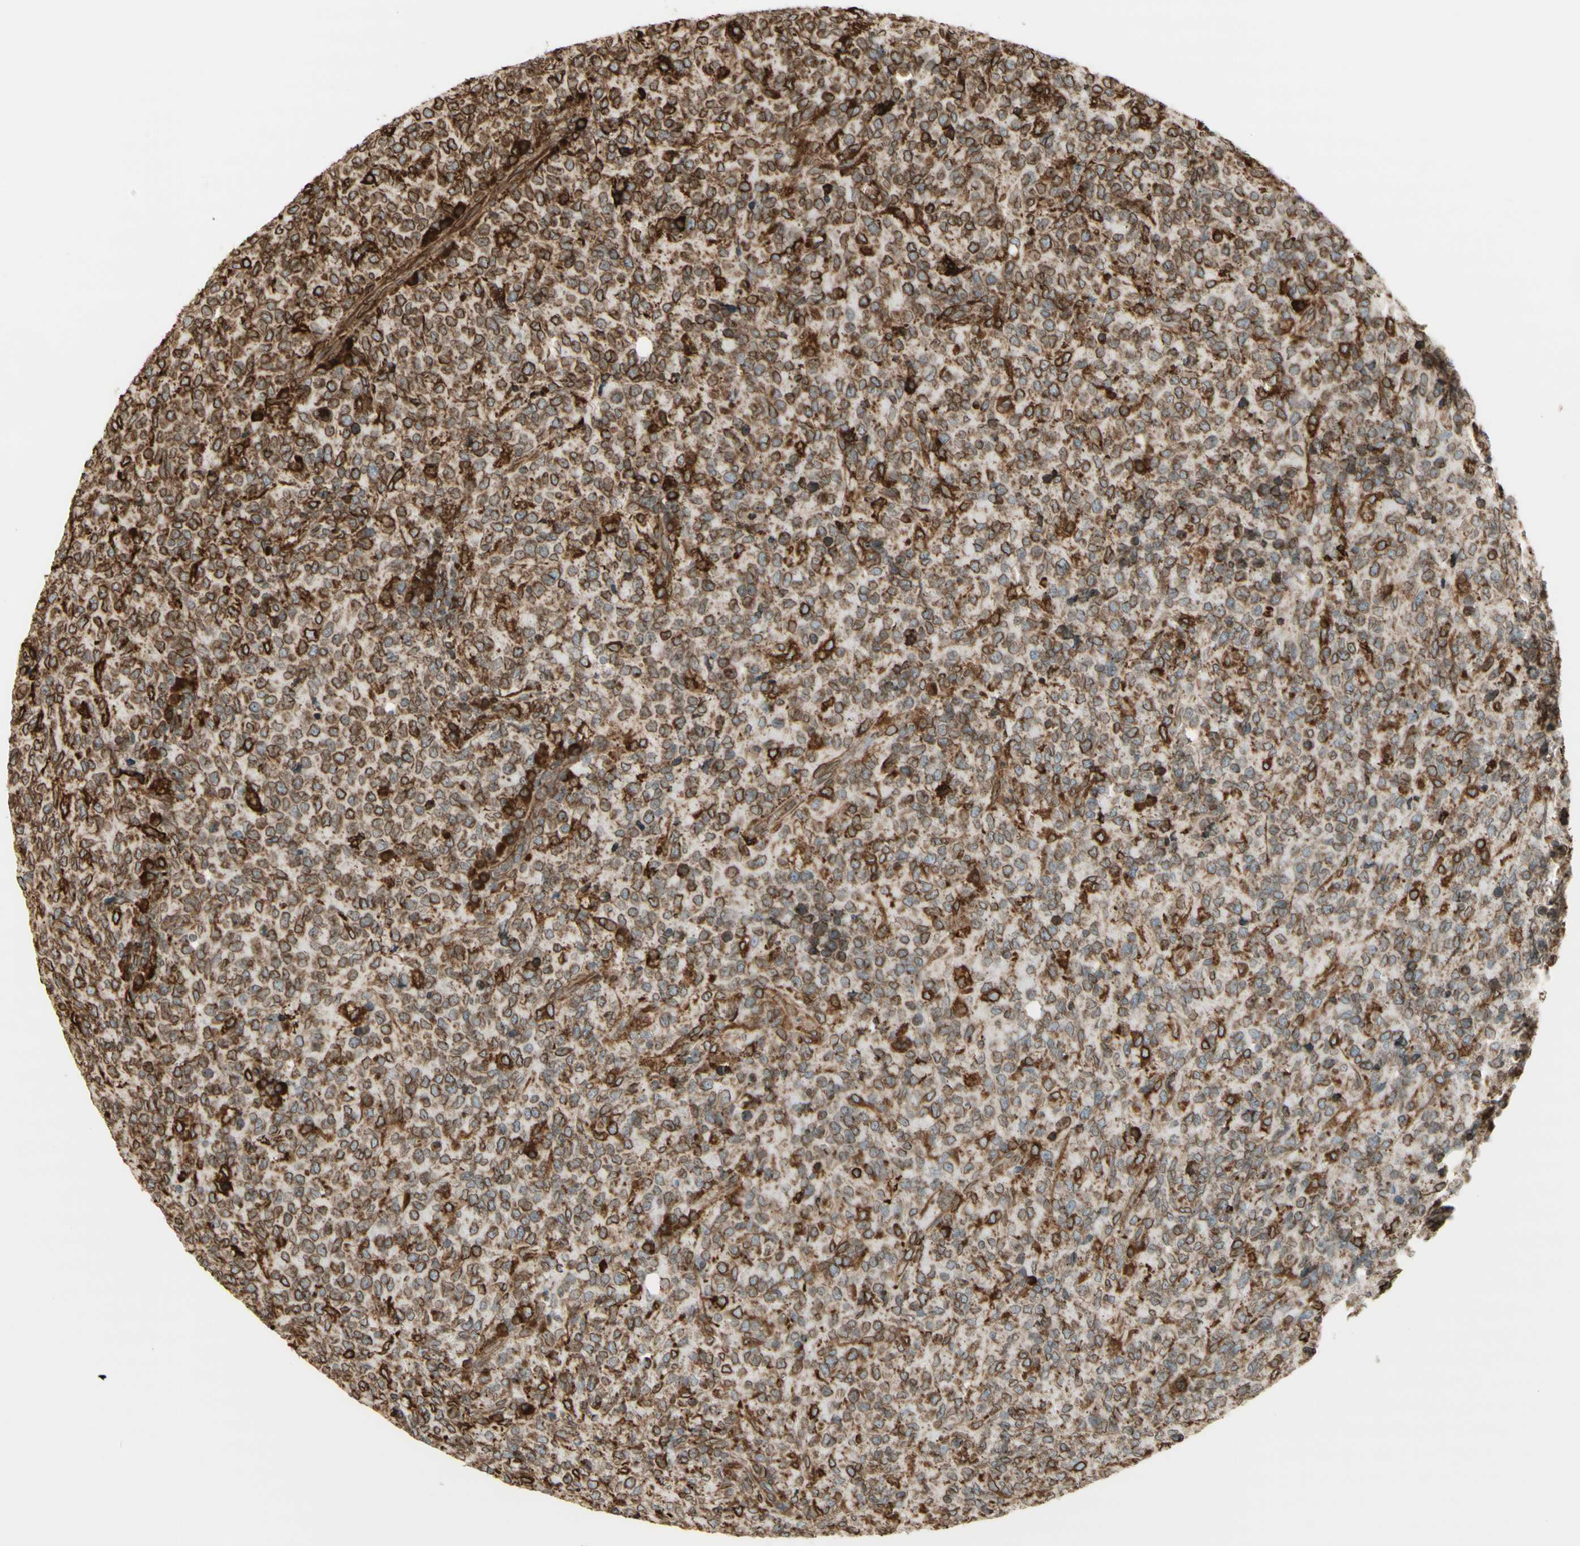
{"staining": {"intensity": "moderate", "quantity": ">75%", "location": "cytoplasmic/membranous"}, "tissue": "lymphoma", "cell_type": "Tumor cells", "image_type": "cancer", "snomed": [{"axis": "morphology", "description": "Malignant lymphoma, non-Hodgkin's type, High grade"}, {"axis": "topography", "description": "Tonsil"}], "caption": "Moderate cytoplasmic/membranous positivity for a protein is seen in approximately >75% of tumor cells of malignant lymphoma, non-Hodgkin's type (high-grade) using IHC.", "gene": "CANX", "patient": {"sex": "female", "age": 36}}